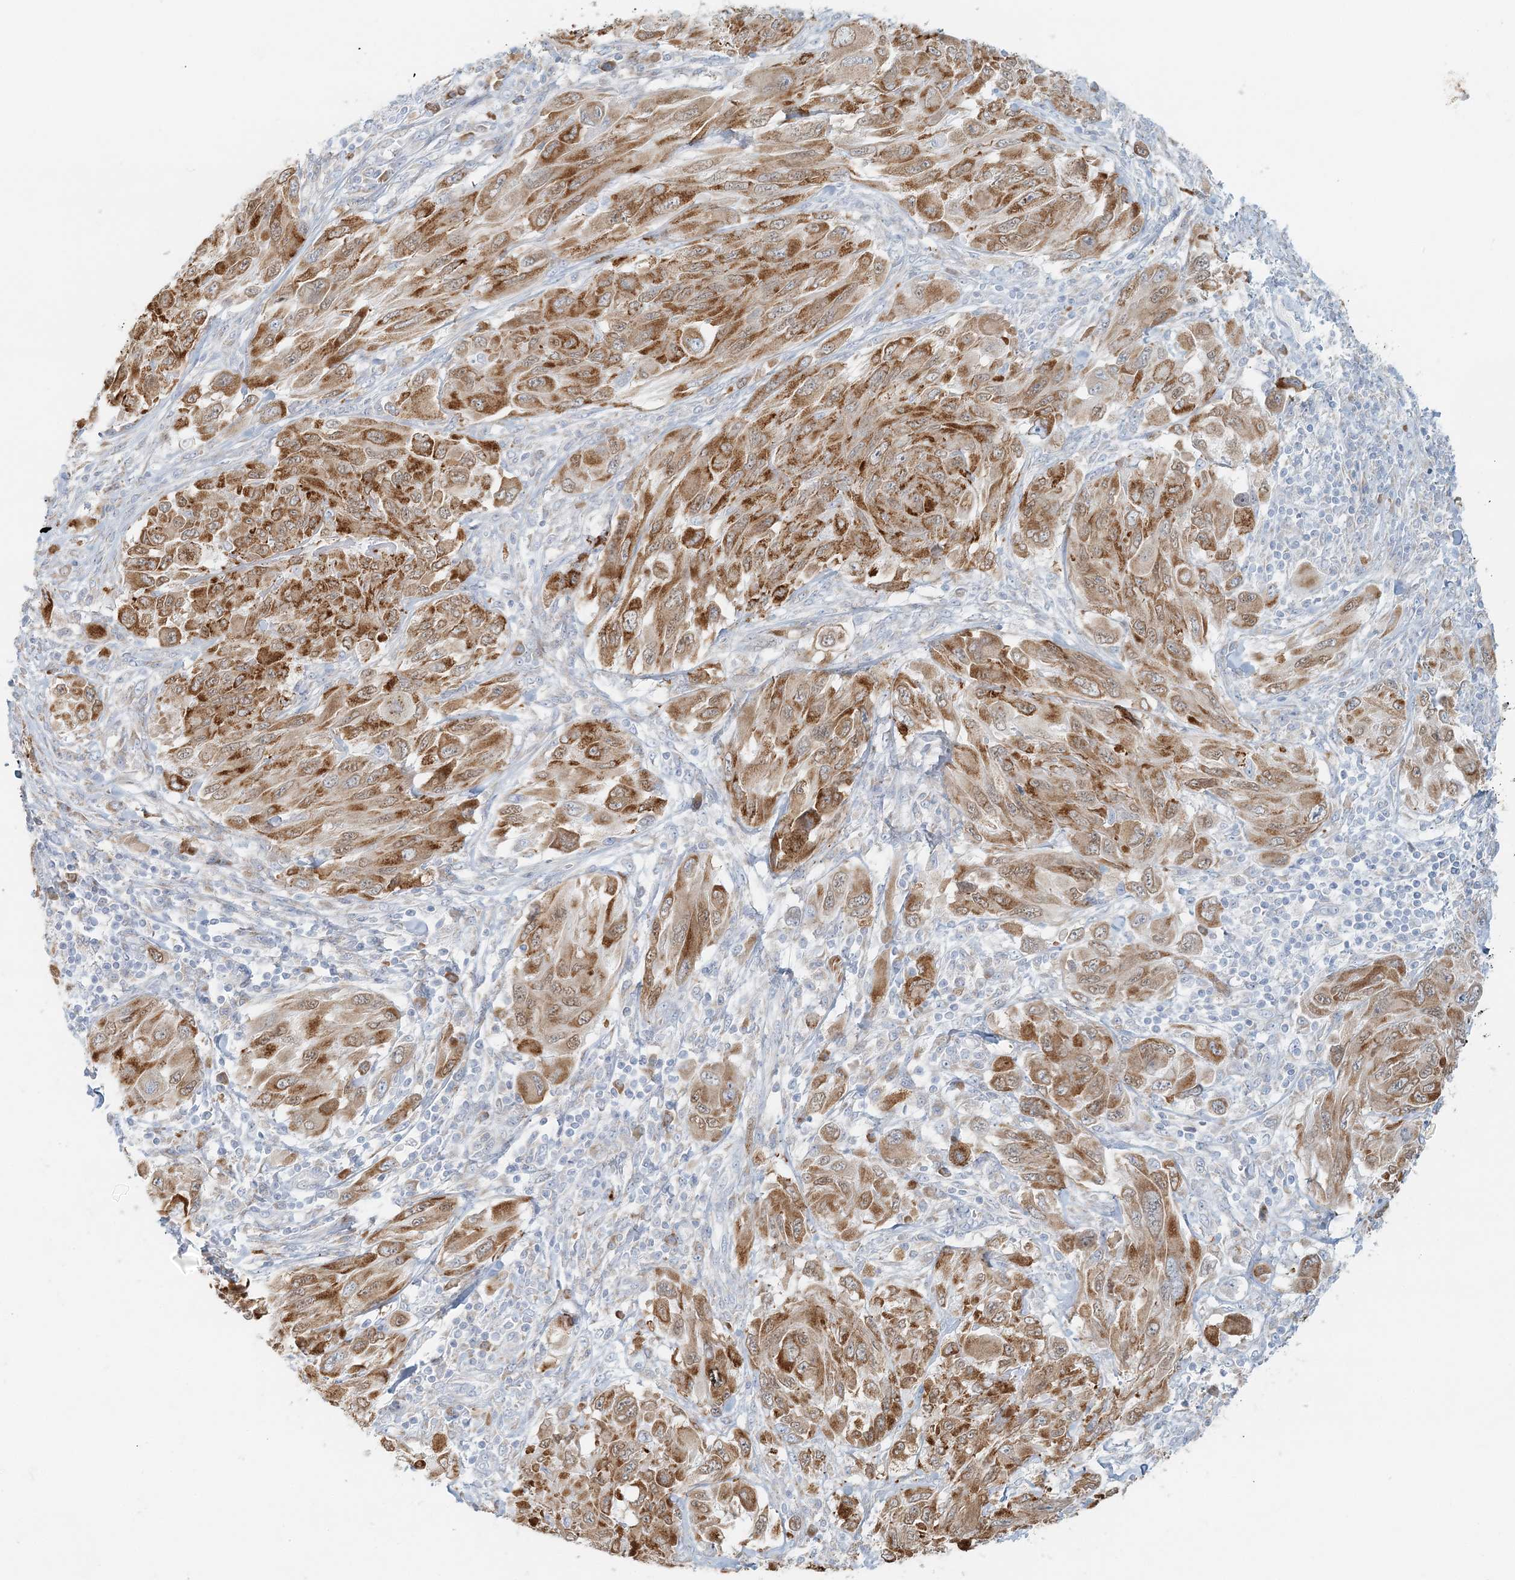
{"staining": {"intensity": "moderate", "quantity": ">75%", "location": "cytoplasmic/membranous"}, "tissue": "melanoma", "cell_type": "Tumor cells", "image_type": "cancer", "snomed": [{"axis": "morphology", "description": "Malignant melanoma, NOS"}, {"axis": "topography", "description": "Skin"}], "caption": "Immunohistochemical staining of melanoma reveals medium levels of moderate cytoplasmic/membranous protein expression in about >75% of tumor cells.", "gene": "STK11IP", "patient": {"sex": "female", "age": 91}}